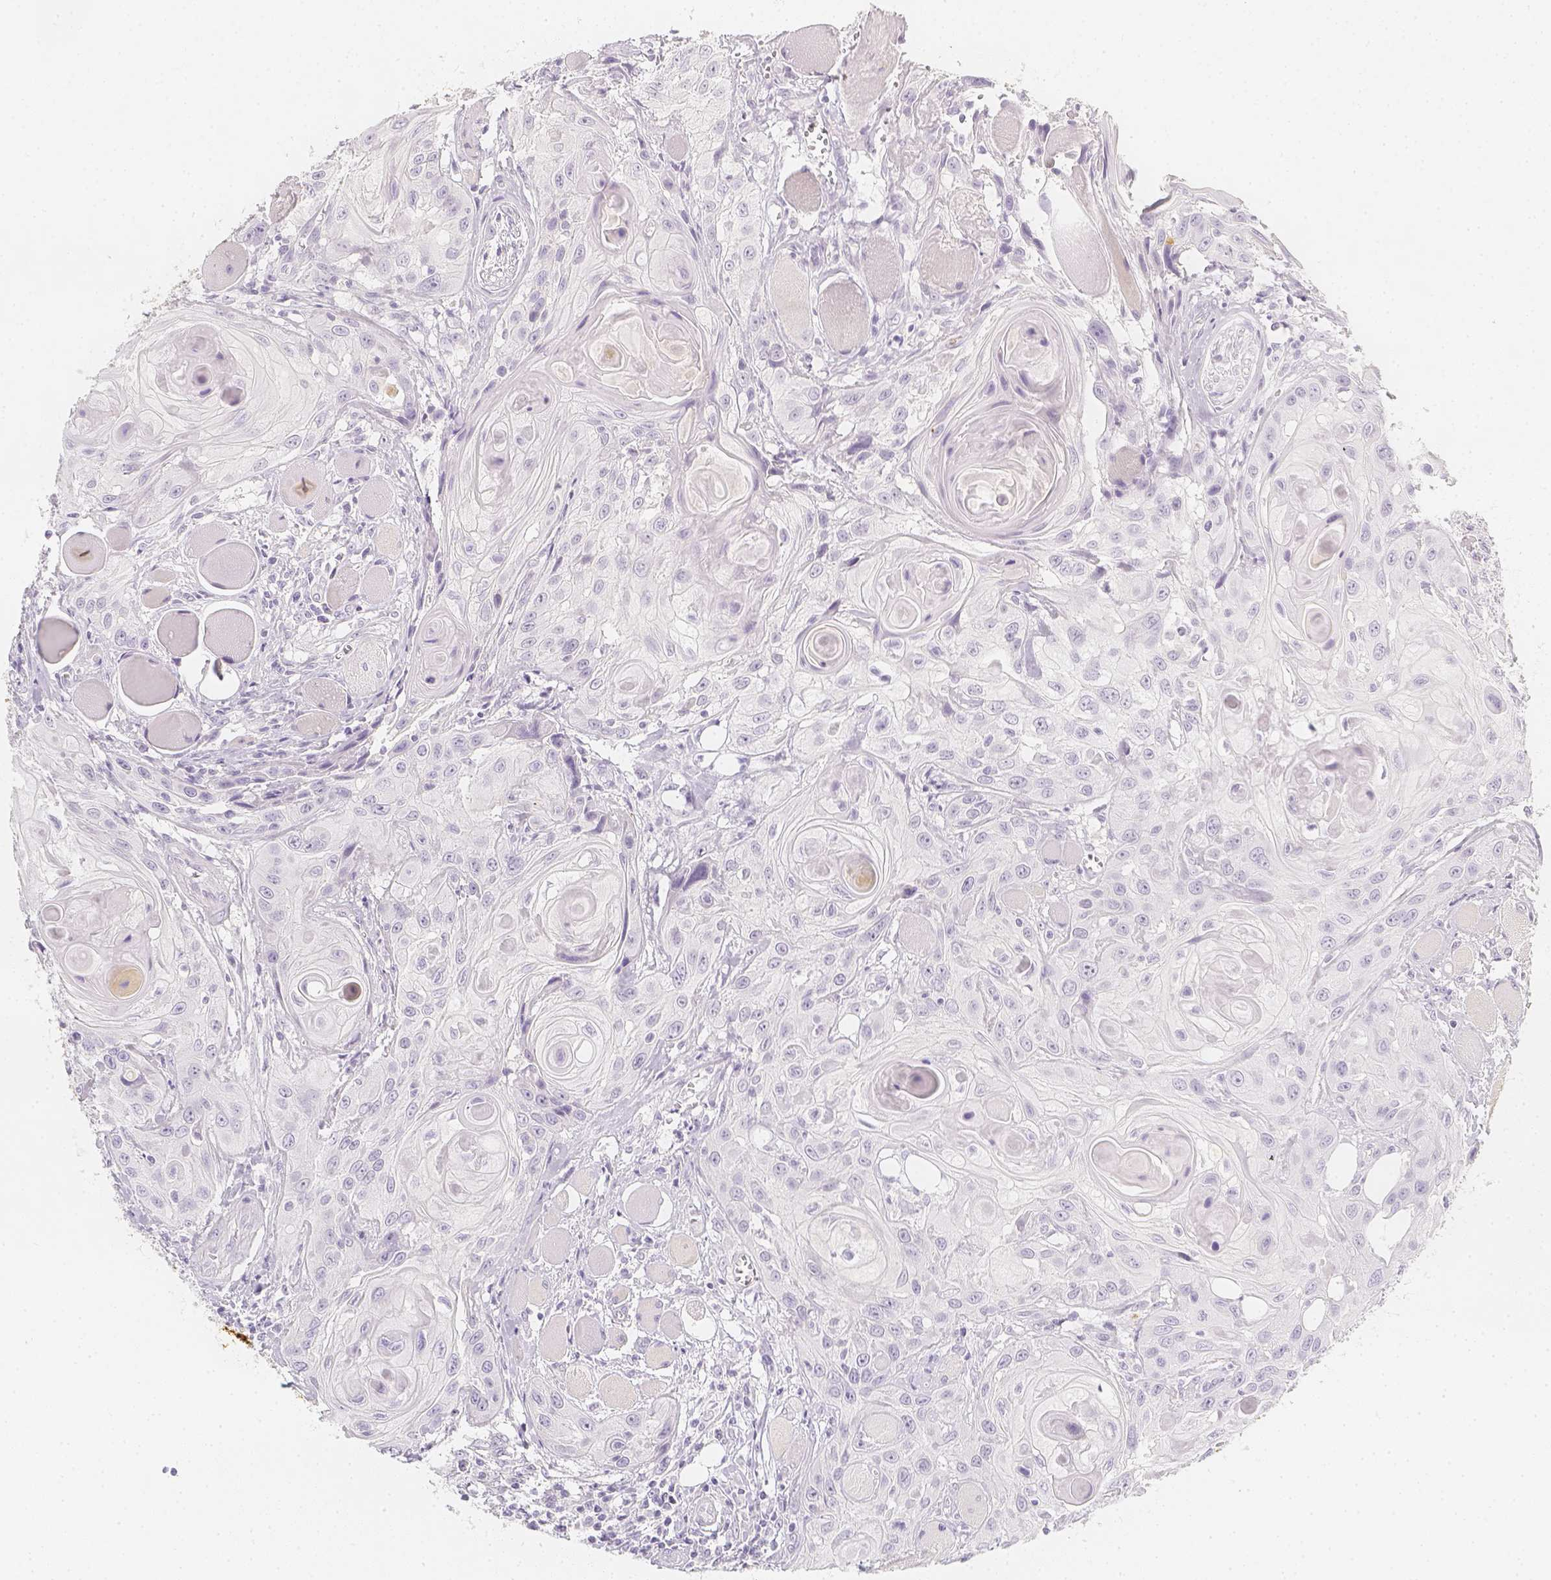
{"staining": {"intensity": "negative", "quantity": "none", "location": "none"}, "tissue": "head and neck cancer", "cell_type": "Tumor cells", "image_type": "cancer", "snomed": [{"axis": "morphology", "description": "Squamous cell carcinoma, NOS"}, {"axis": "topography", "description": "Oral tissue"}, {"axis": "topography", "description": "Head-Neck"}], "caption": "High magnification brightfield microscopy of head and neck cancer (squamous cell carcinoma) stained with DAB (brown) and counterstained with hematoxylin (blue): tumor cells show no significant positivity.", "gene": "SLC18A1", "patient": {"sex": "male", "age": 58}}